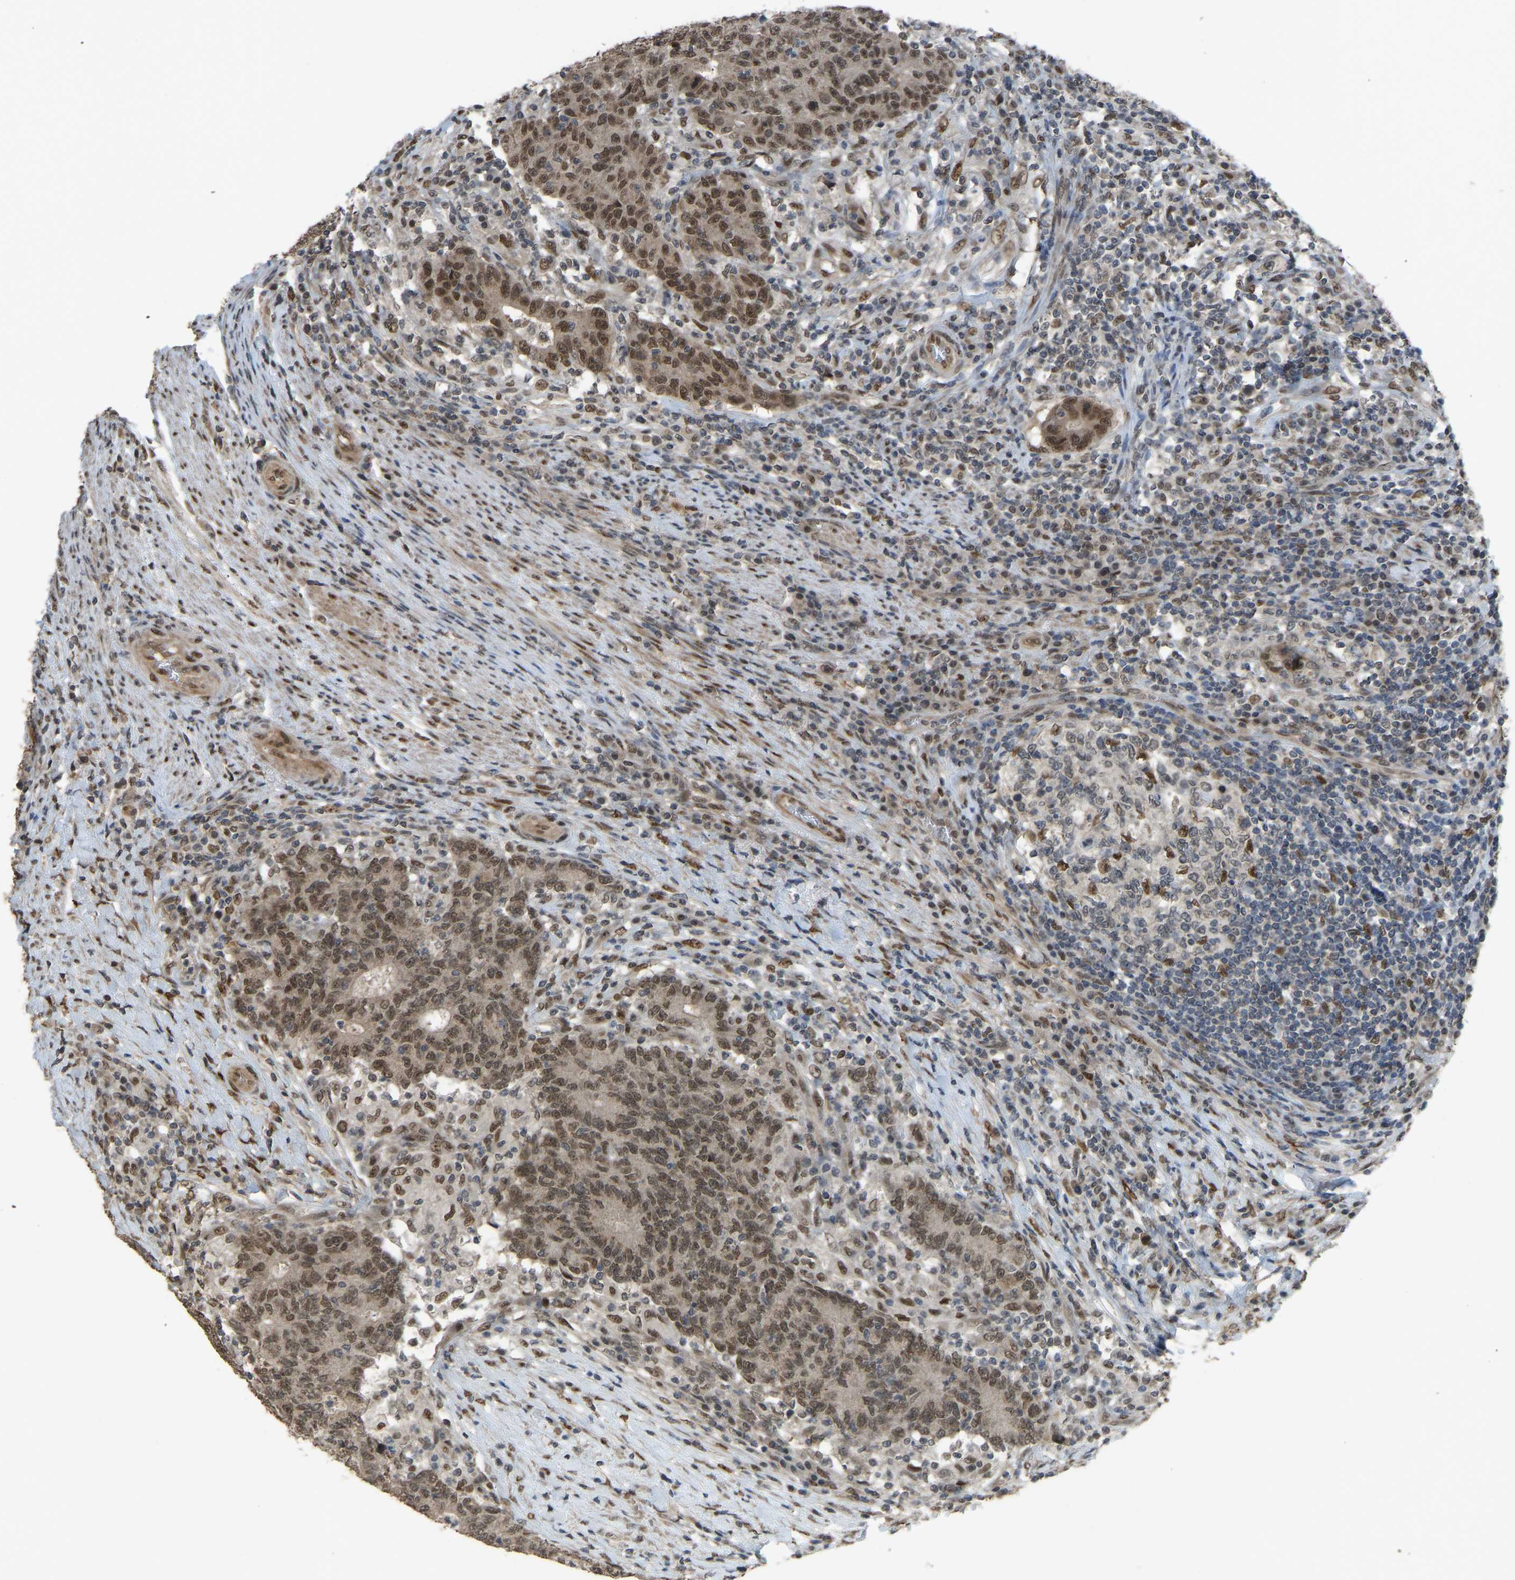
{"staining": {"intensity": "moderate", "quantity": ">75%", "location": "cytoplasmic/membranous,nuclear"}, "tissue": "colorectal cancer", "cell_type": "Tumor cells", "image_type": "cancer", "snomed": [{"axis": "morphology", "description": "Normal tissue, NOS"}, {"axis": "morphology", "description": "Adenocarcinoma, NOS"}, {"axis": "topography", "description": "Colon"}], "caption": "This histopathology image shows adenocarcinoma (colorectal) stained with immunohistochemistry (IHC) to label a protein in brown. The cytoplasmic/membranous and nuclear of tumor cells show moderate positivity for the protein. Nuclei are counter-stained blue.", "gene": "KPNA6", "patient": {"sex": "female", "age": 75}}